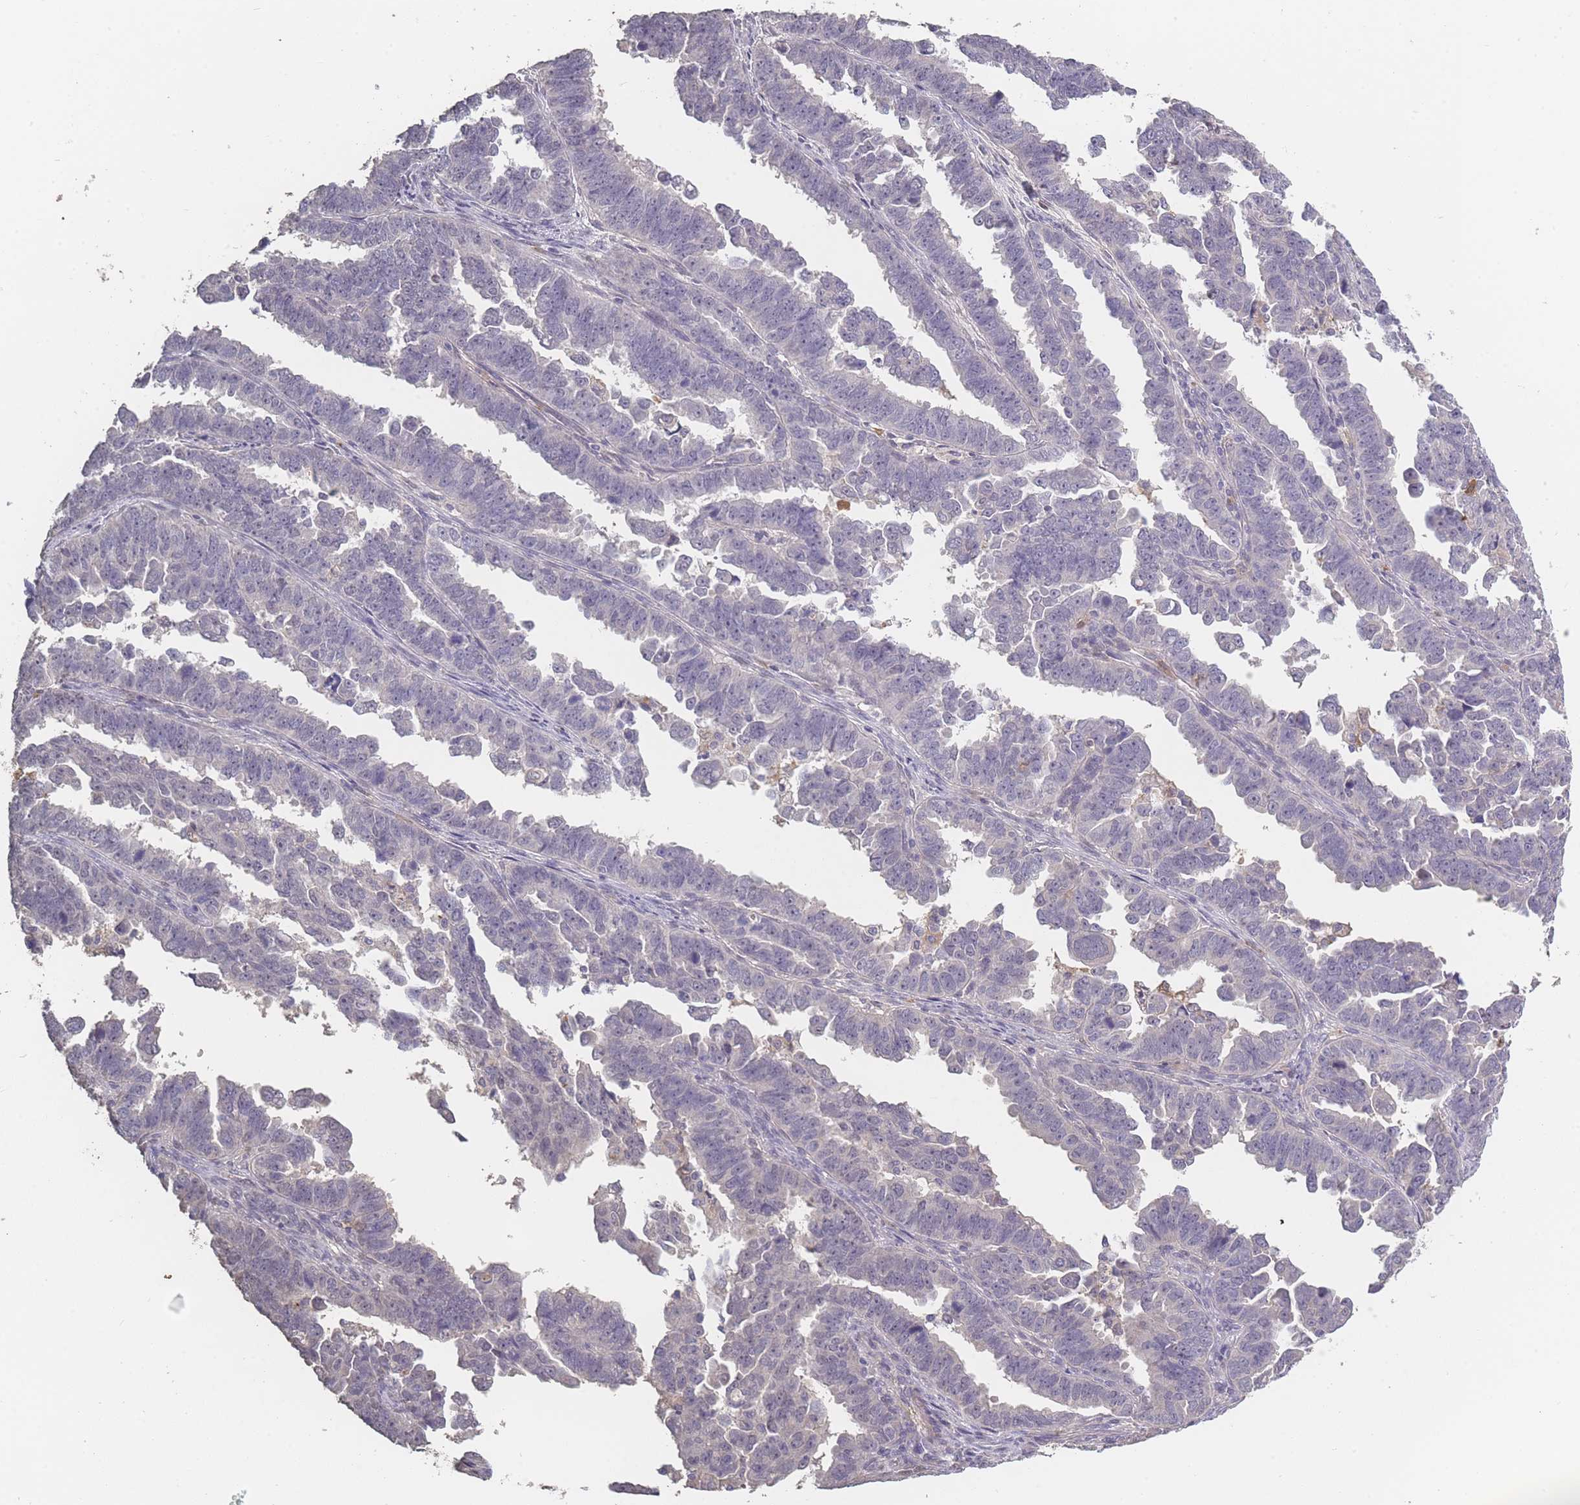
{"staining": {"intensity": "negative", "quantity": "none", "location": "none"}, "tissue": "endometrial cancer", "cell_type": "Tumor cells", "image_type": "cancer", "snomed": [{"axis": "morphology", "description": "Adenocarcinoma, NOS"}, {"axis": "topography", "description": "Endometrium"}], "caption": "This is an immunohistochemistry (IHC) histopathology image of adenocarcinoma (endometrial). There is no staining in tumor cells.", "gene": "BST1", "patient": {"sex": "female", "age": 75}}